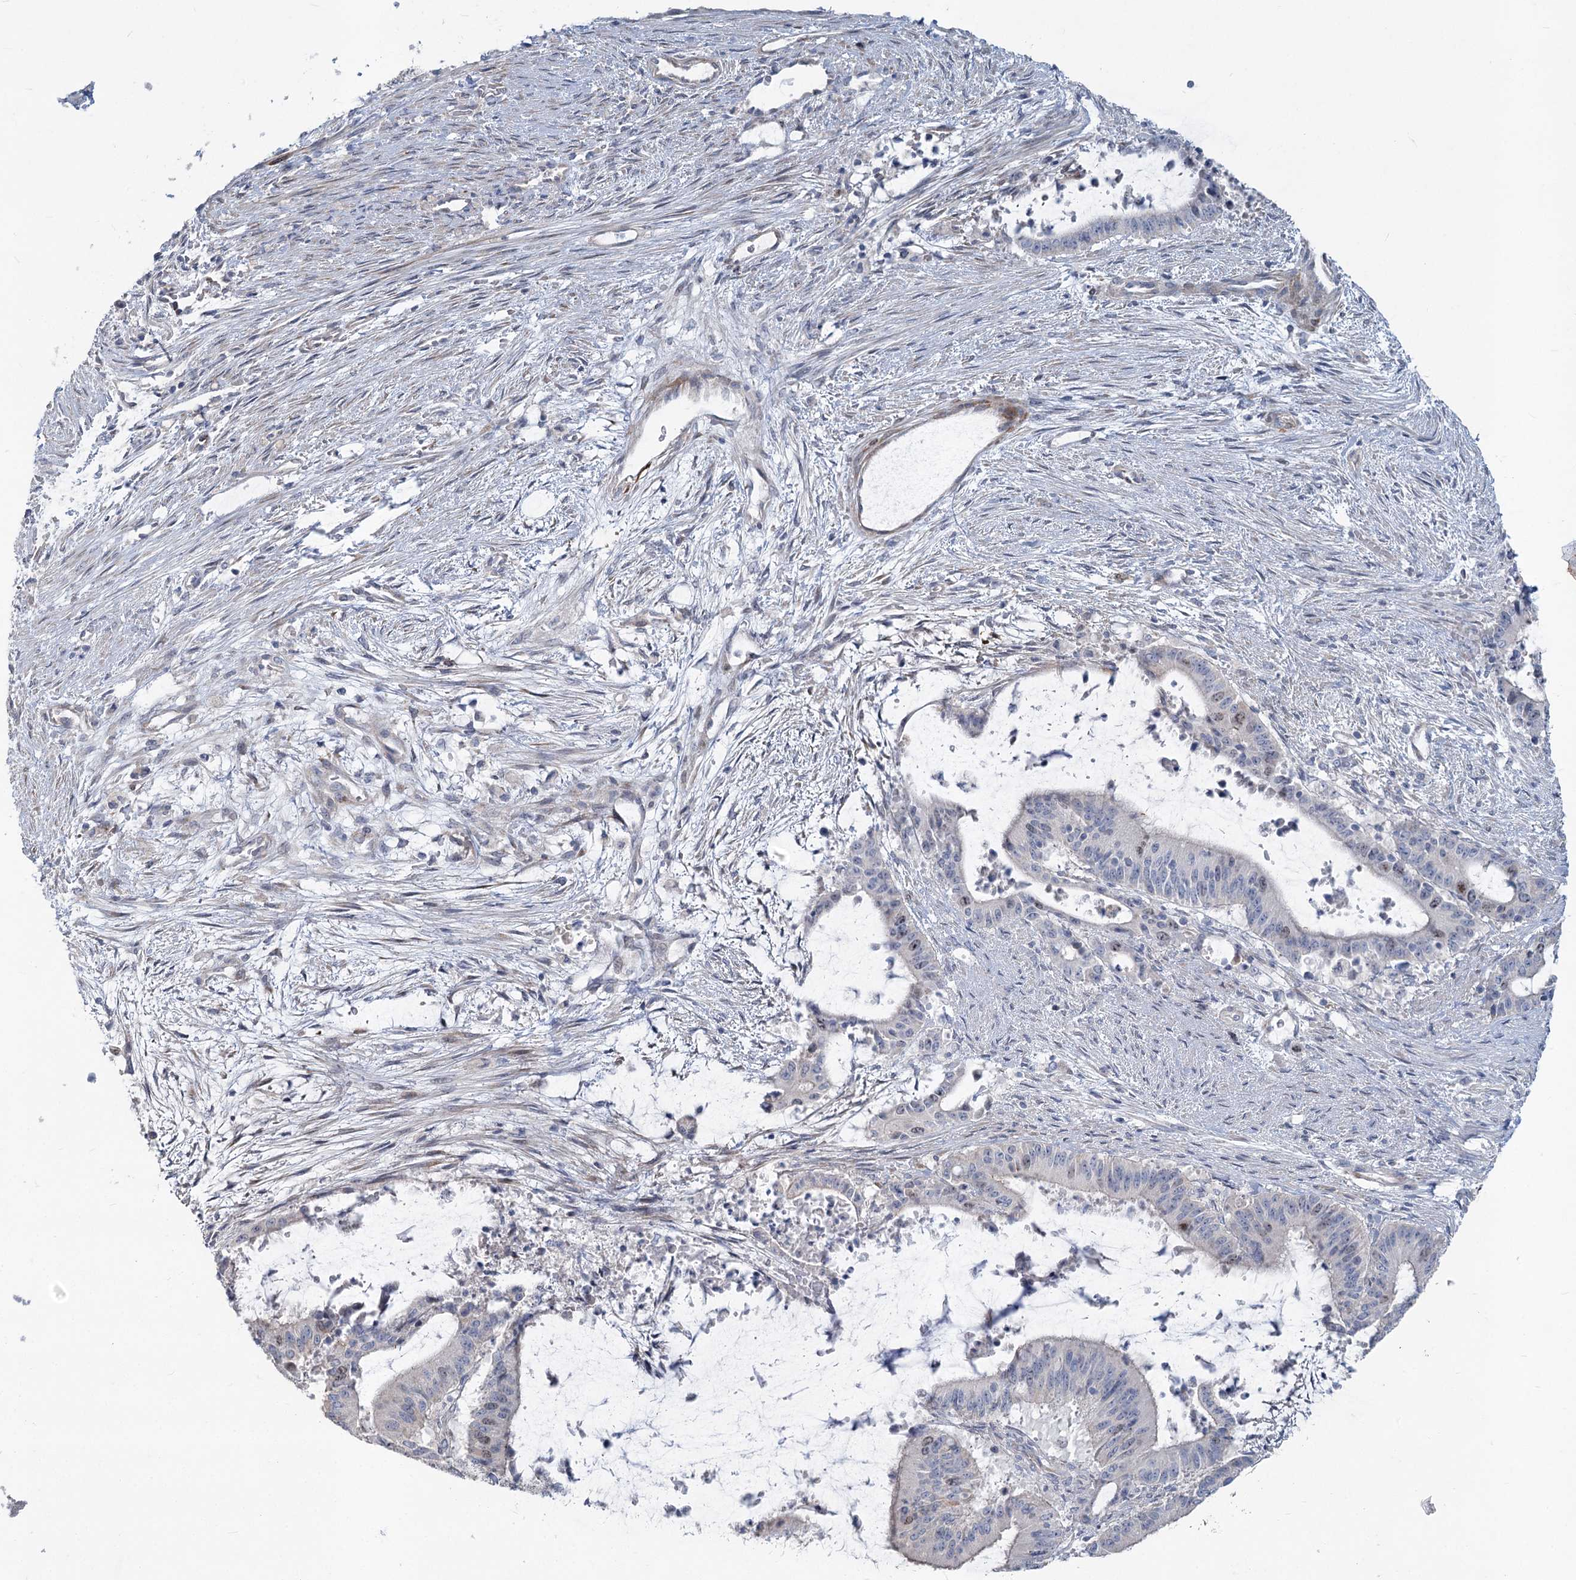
{"staining": {"intensity": "weak", "quantity": "<25%", "location": "nuclear"}, "tissue": "liver cancer", "cell_type": "Tumor cells", "image_type": "cancer", "snomed": [{"axis": "morphology", "description": "Normal tissue, NOS"}, {"axis": "morphology", "description": "Cholangiocarcinoma"}, {"axis": "topography", "description": "Liver"}, {"axis": "topography", "description": "Peripheral nerve tissue"}], "caption": "An image of liver cholangiocarcinoma stained for a protein shows no brown staining in tumor cells.", "gene": "ABITRAM", "patient": {"sex": "female", "age": 73}}